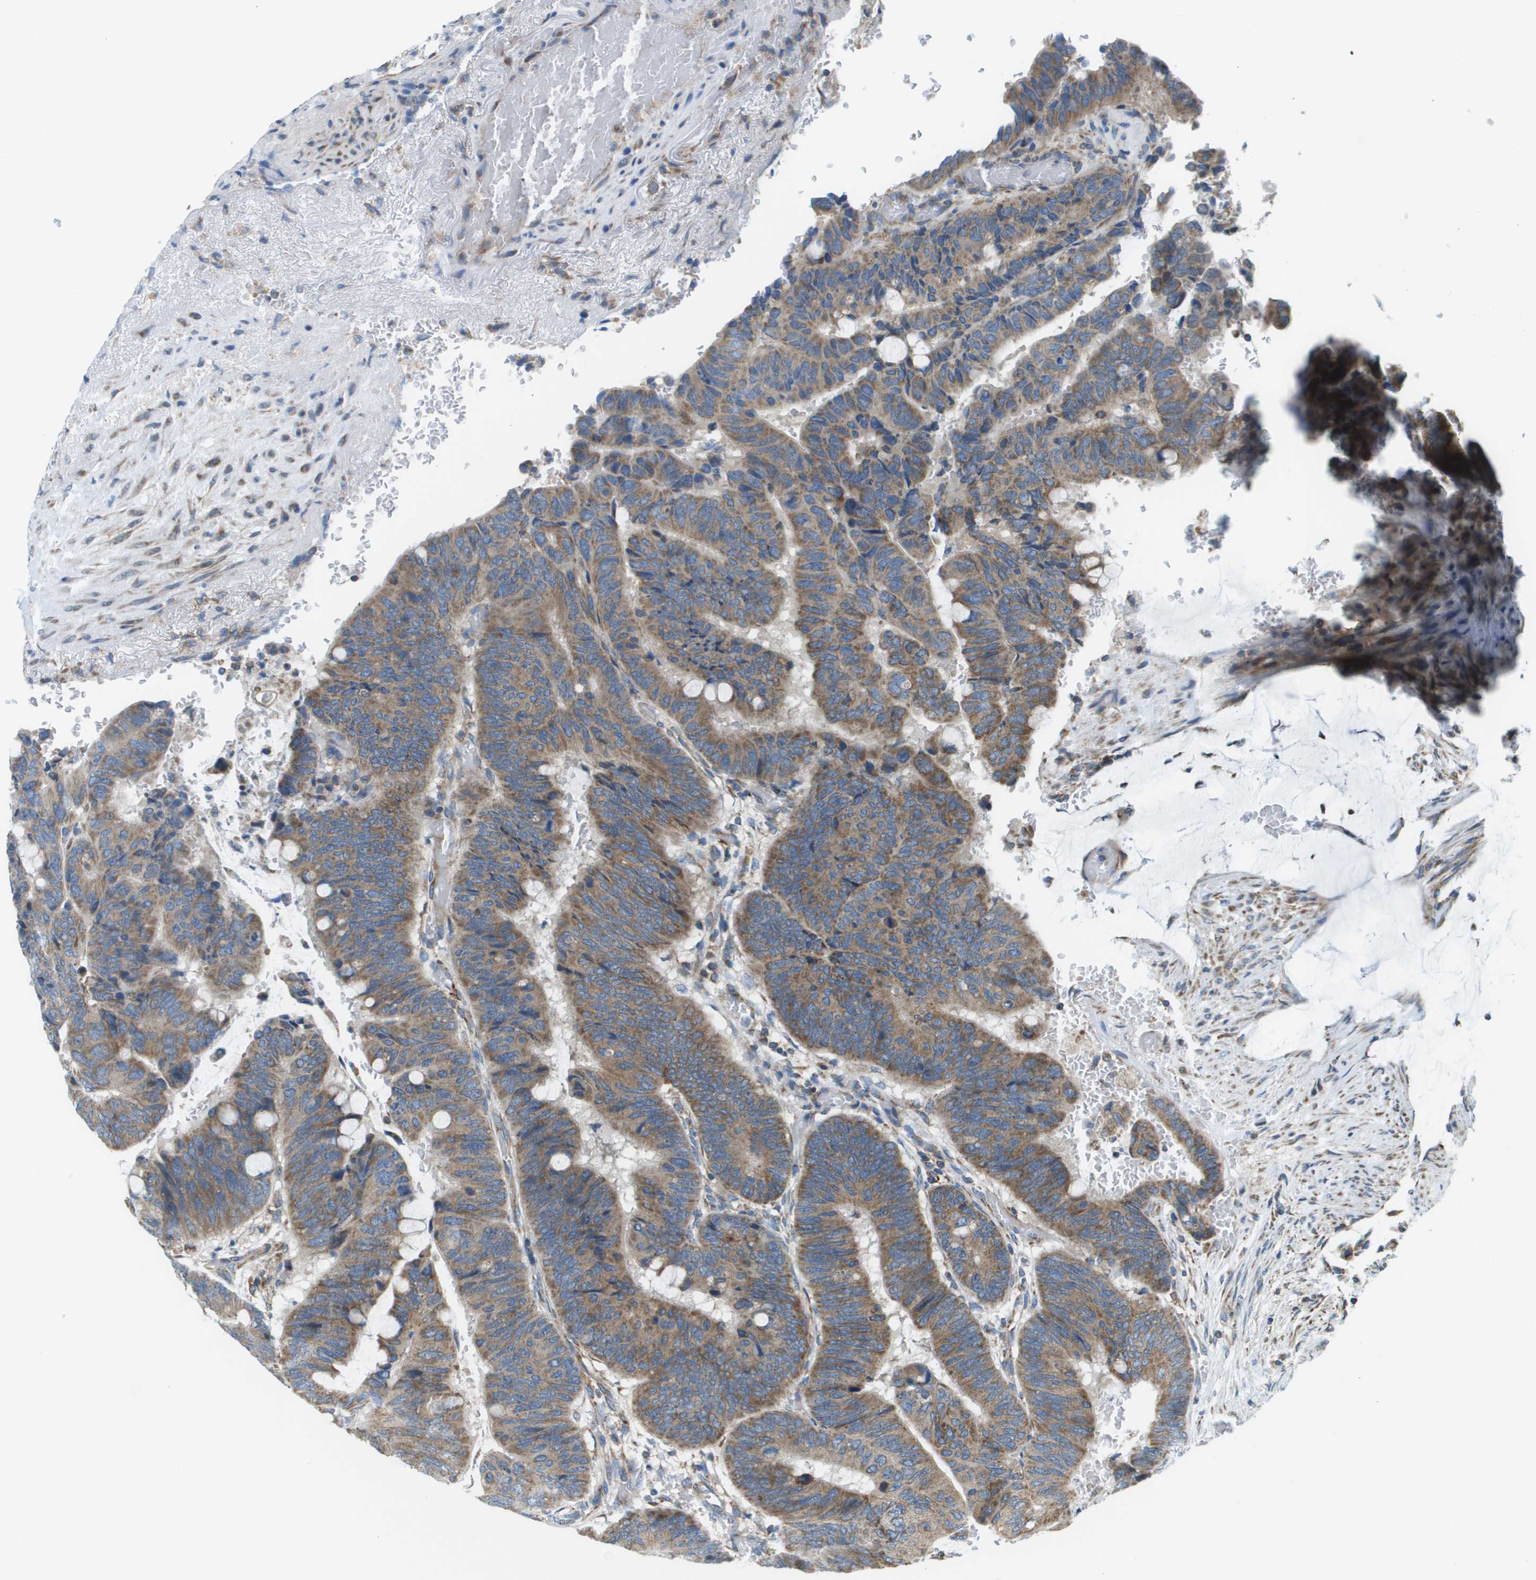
{"staining": {"intensity": "moderate", "quantity": ">75%", "location": "cytoplasmic/membranous"}, "tissue": "colorectal cancer", "cell_type": "Tumor cells", "image_type": "cancer", "snomed": [{"axis": "morphology", "description": "Normal tissue, NOS"}, {"axis": "morphology", "description": "Adenocarcinoma, NOS"}, {"axis": "topography", "description": "Rectum"}], "caption": "IHC staining of colorectal adenocarcinoma, which shows medium levels of moderate cytoplasmic/membranous staining in approximately >75% of tumor cells indicating moderate cytoplasmic/membranous protein staining. The staining was performed using DAB (brown) for protein detection and nuclei were counterstained in hematoxylin (blue).", "gene": "TAOK3", "patient": {"sex": "male", "age": 92}}